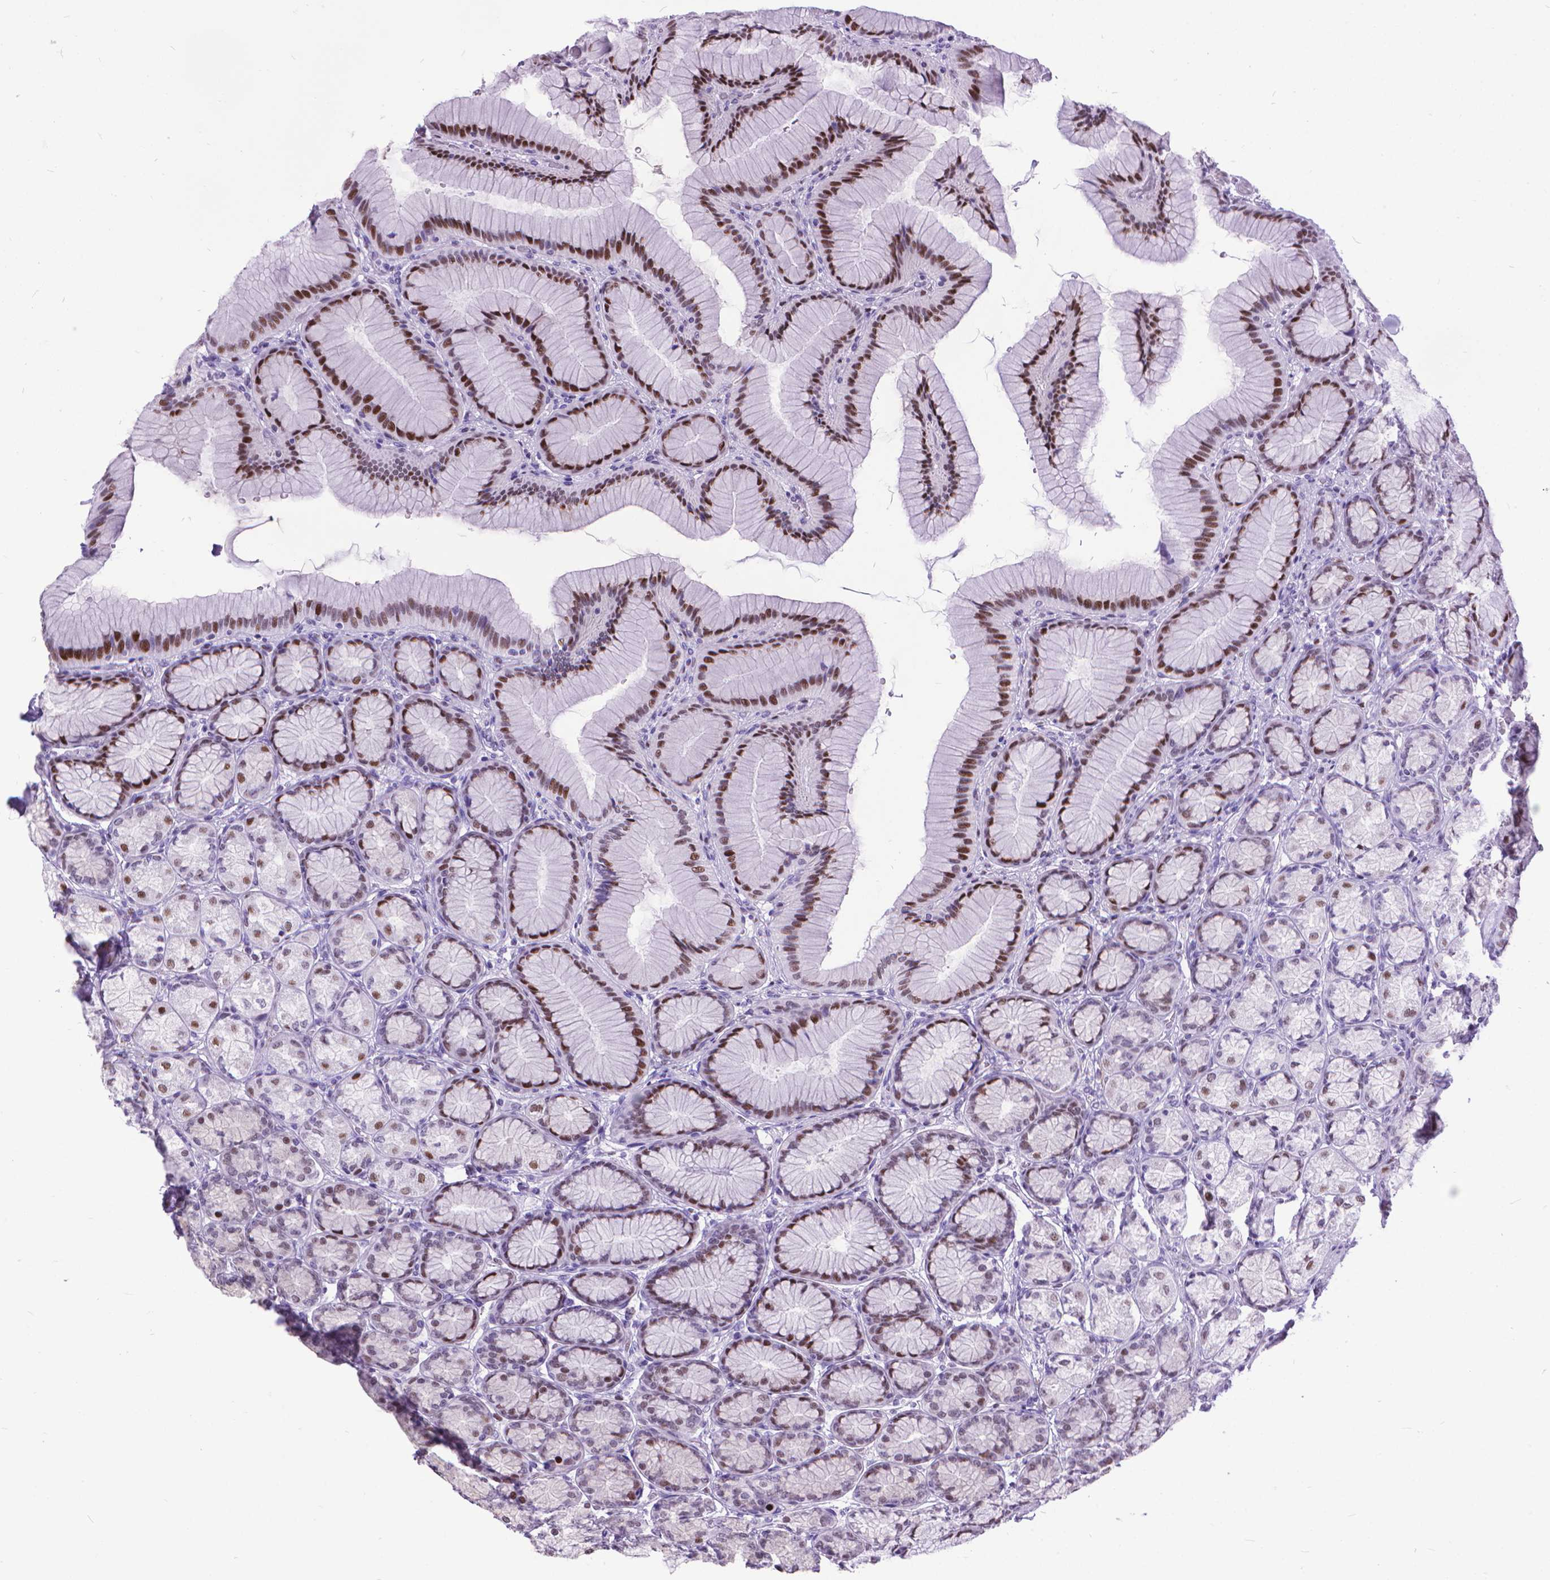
{"staining": {"intensity": "strong", "quantity": "25%-75%", "location": "nuclear"}, "tissue": "stomach", "cell_type": "Glandular cells", "image_type": "normal", "snomed": [{"axis": "morphology", "description": "Normal tissue, NOS"}, {"axis": "morphology", "description": "Adenocarcinoma, NOS"}, {"axis": "morphology", "description": "Adenocarcinoma, High grade"}, {"axis": "topography", "description": "Stomach, upper"}, {"axis": "topography", "description": "Stomach"}], "caption": "Immunohistochemistry staining of benign stomach, which exhibits high levels of strong nuclear expression in about 25%-75% of glandular cells indicating strong nuclear protein positivity. The staining was performed using DAB (3,3'-diaminobenzidine) (brown) for protein detection and nuclei were counterstained in hematoxylin (blue).", "gene": "POLE4", "patient": {"sex": "female", "age": 65}}